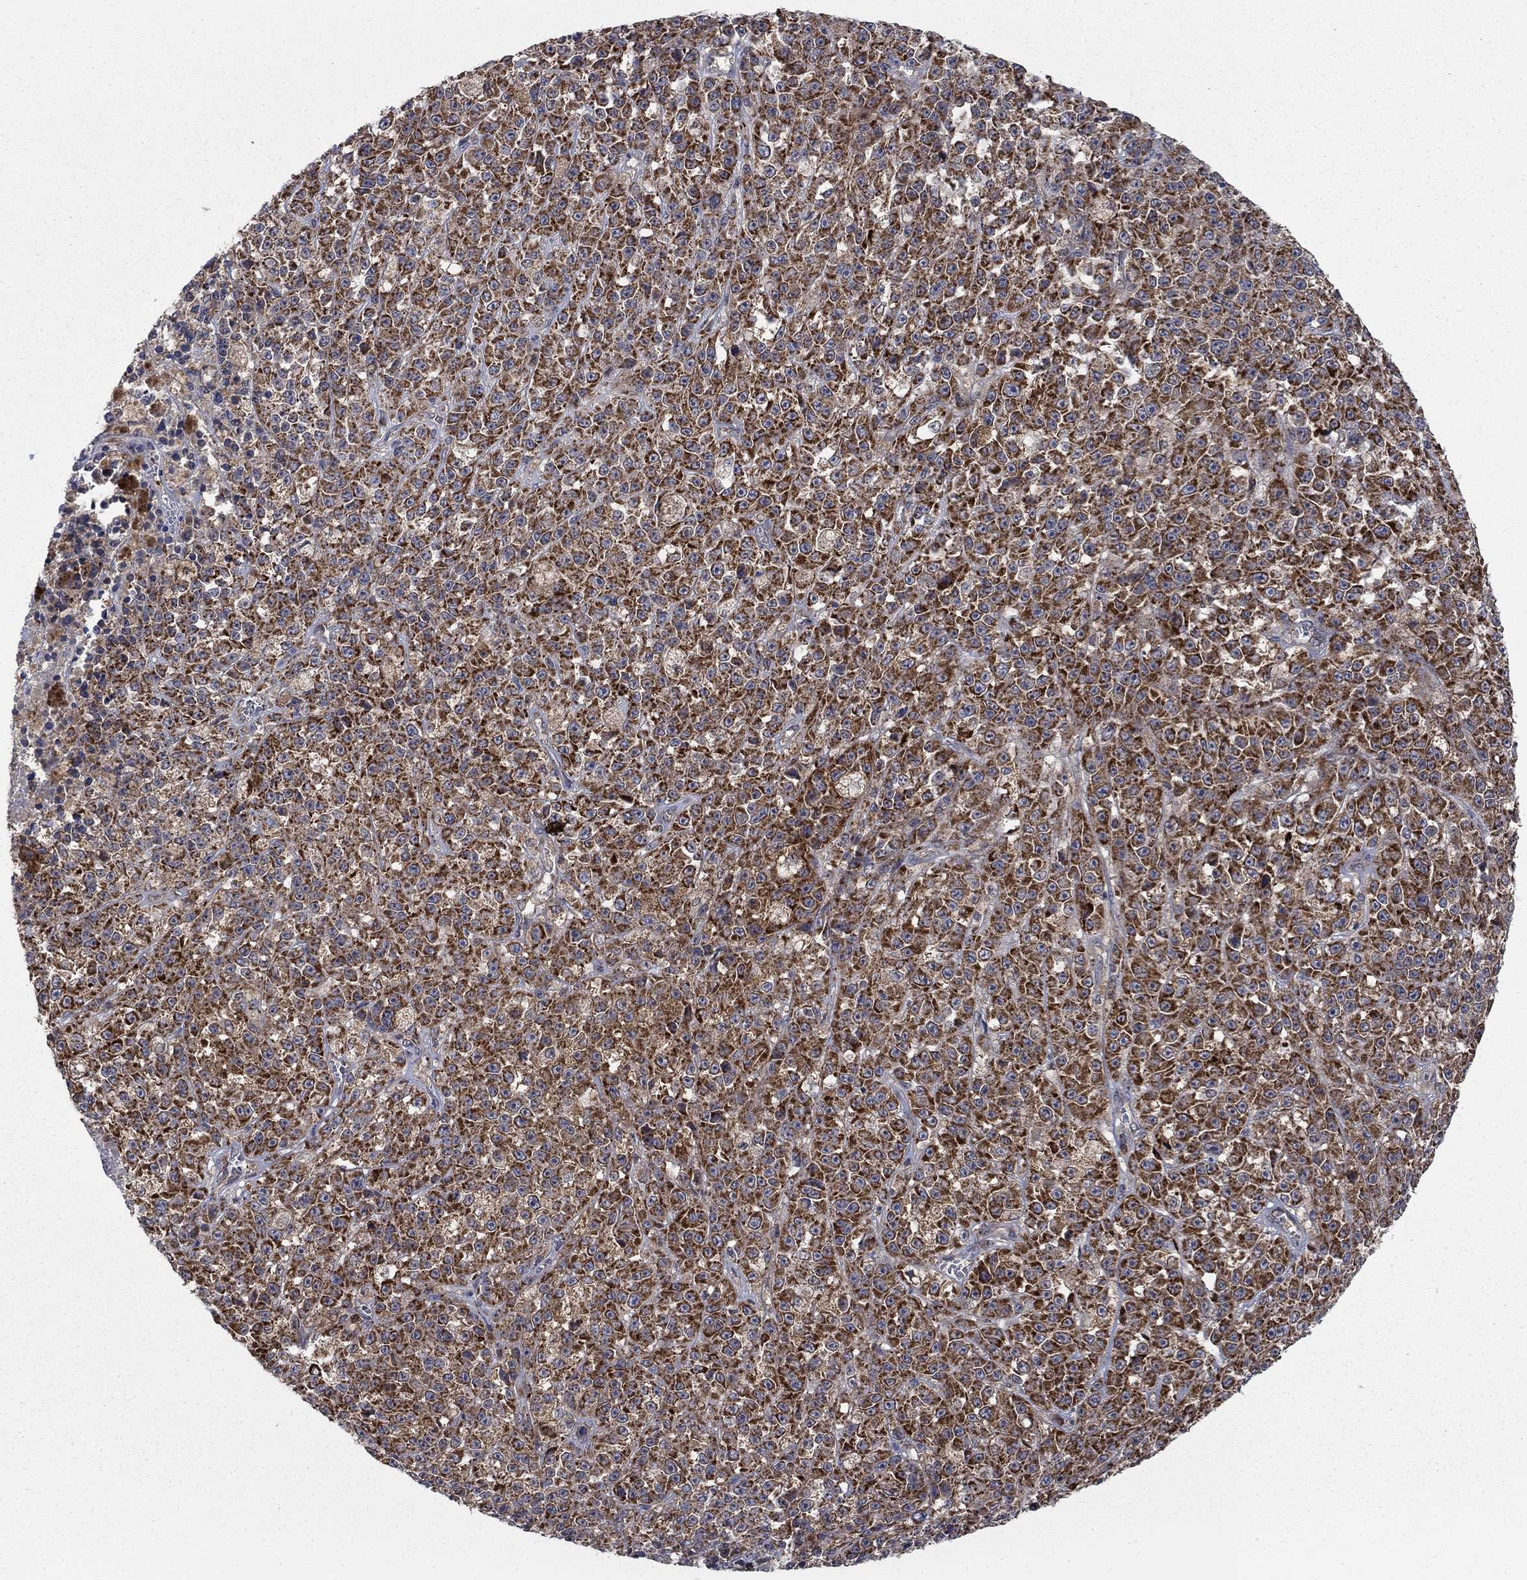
{"staining": {"intensity": "strong", "quantity": ">75%", "location": "cytoplasmic/membranous"}, "tissue": "melanoma", "cell_type": "Tumor cells", "image_type": "cancer", "snomed": [{"axis": "morphology", "description": "Malignant melanoma, NOS"}, {"axis": "topography", "description": "Skin"}], "caption": "Melanoma stained with a brown dye reveals strong cytoplasmic/membranous positive expression in about >75% of tumor cells.", "gene": "NME7", "patient": {"sex": "female", "age": 58}}